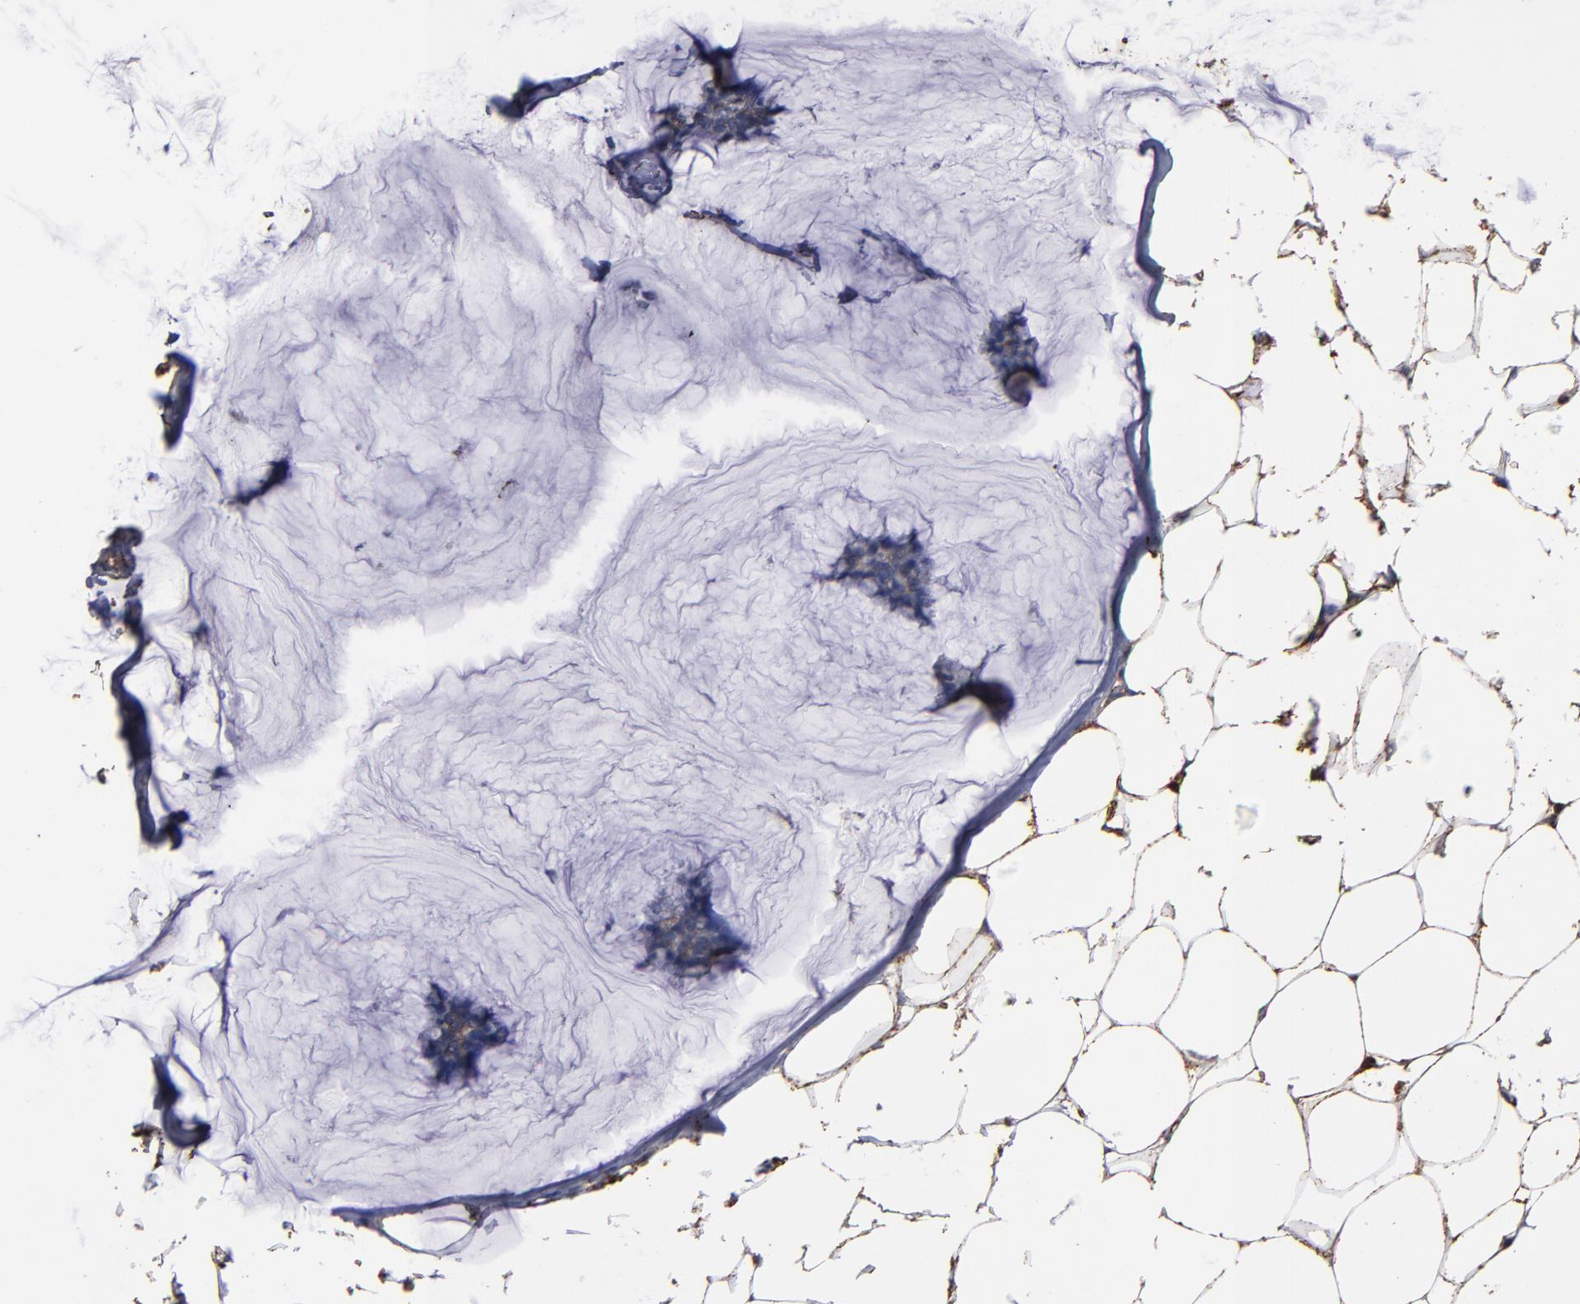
{"staining": {"intensity": "moderate", "quantity": ">75%", "location": "cytoplasmic/membranous"}, "tissue": "breast cancer", "cell_type": "Tumor cells", "image_type": "cancer", "snomed": [{"axis": "morphology", "description": "Duct carcinoma"}, {"axis": "topography", "description": "Breast"}], "caption": "Immunohistochemical staining of breast cancer (invasive ductal carcinoma) reveals medium levels of moderate cytoplasmic/membranous protein positivity in about >75% of tumor cells. The protein of interest is stained brown, and the nuclei are stained in blue (DAB IHC with brightfield microscopy, high magnification).", "gene": "SOD2", "patient": {"sex": "female", "age": 93}}